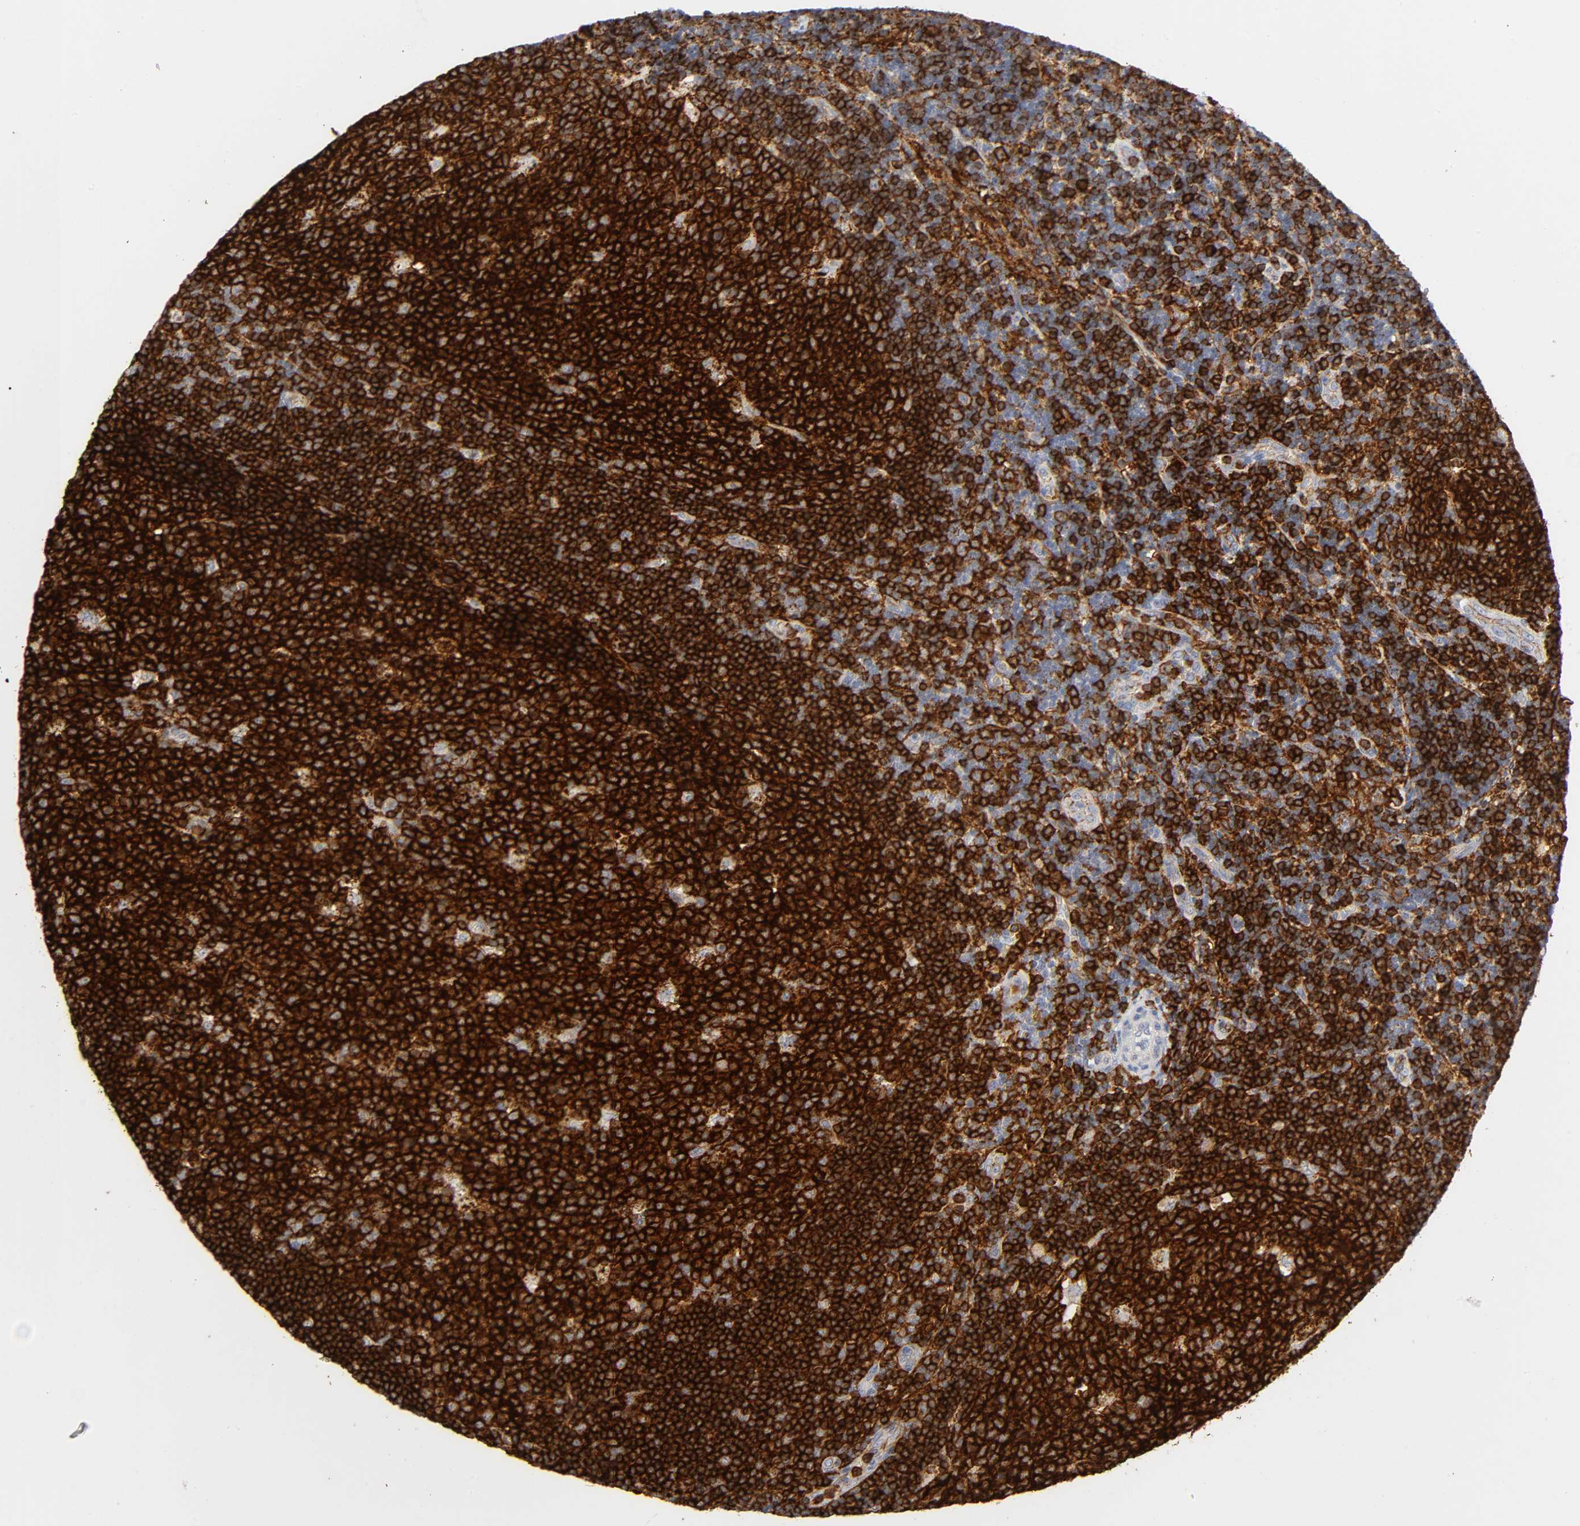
{"staining": {"intensity": "strong", "quantity": ">75%", "location": "cytoplasmic/membranous"}, "tissue": "lymph node", "cell_type": "Germinal center cells", "image_type": "normal", "snomed": [{"axis": "morphology", "description": "Normal tissue, NOS"}, {"axis": "topography", "description": "Lymph node"}, {"axis": "topography", "description": "Salivary gland"}], "caption": "Lymph node was stained to show a protein in brown. There is high levels of strong cytoplasmic/membranous expression in approximately >75% of germinal center cells. Using DAB (3,3'-diaminobenzidine) (brown) and hematoxylin (blue) stains, captured at high magnification using brightfield microscopy.", "gene": "LYN", "patient": {"sex": "male", "age": 8}}